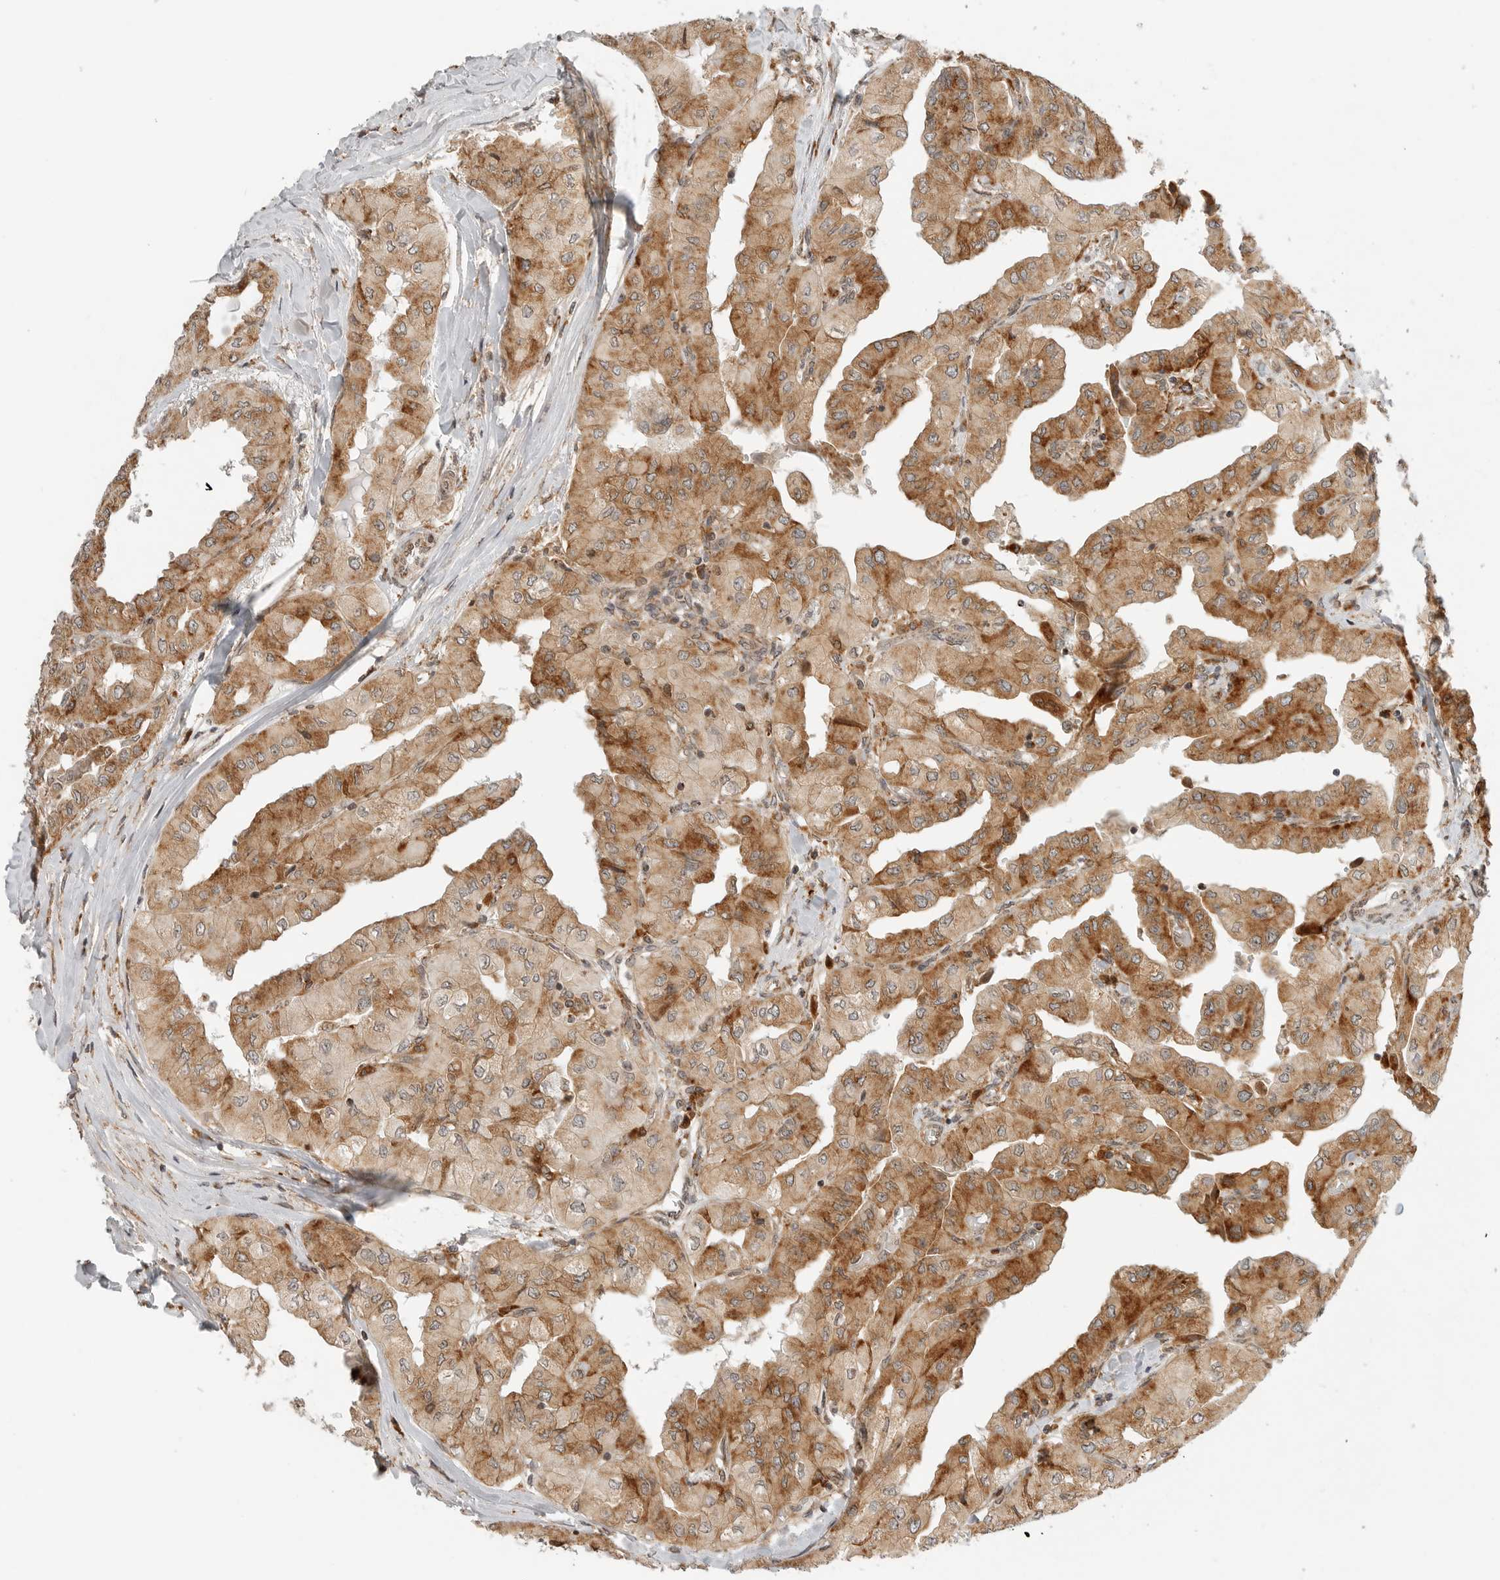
{"staining": {"intensity": "moderate", "quantity": ">75%", "location": "cytoplasmic/membranous"}, "tissue": "thyroid cancer", "cell_type": "Tumor cells", "image_type": "cancer", "snomed": [{"axis": "morphology", "description": "Papillary adenocarcinoma, NOS"}, {"axis": "topography", "description": "Thyroid gland"}], "caption": "This is a histology image of immunohistochemistry staining of thyroid cancer, which shows moderate staining in the cytoplasmic/membranous of tumor cells.", "gene": "IDUA", "patient": {"sex": "female", "age": 59}}